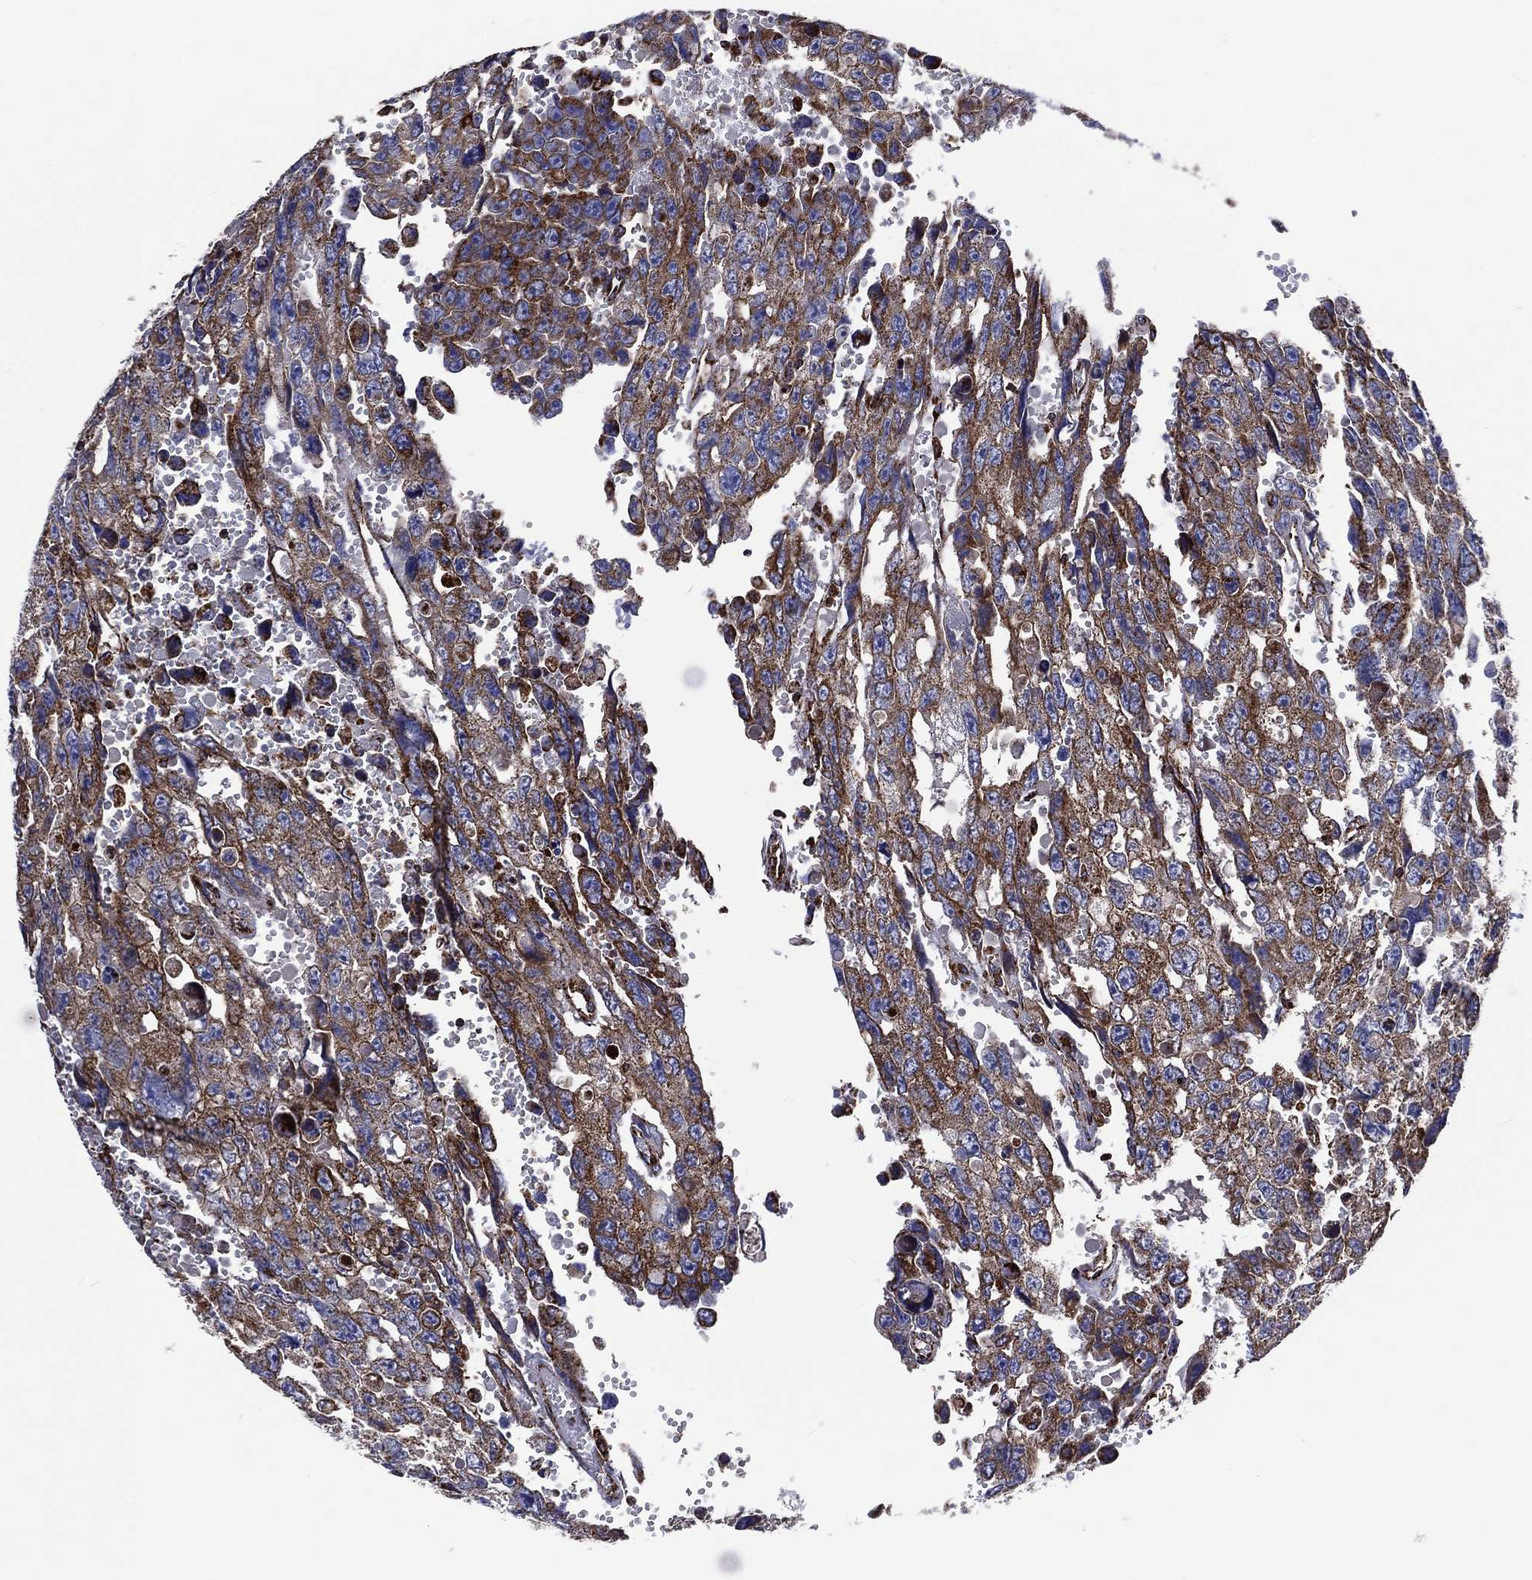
{"staining": {"intensity": "strong", "quantity": ">75%", "location": "cytoplasmic/membranous"}, "tissue": "testis cancer", "cell_type": "Tumor cells", "image_type": "cancer", "snomed": [{"axis": "morphology", "description": "Seminoma, NOS"}, {"axis": "topography", "description": "Testis"}], "caption": "Seminoma (testis) stained with DAB IHC exhibits high levels of strong cytoplasmic/membranous expression in about >75% of tumor cells.", "gene": "ANKRD37", "patient": {"sex": "male", "age": 26}}